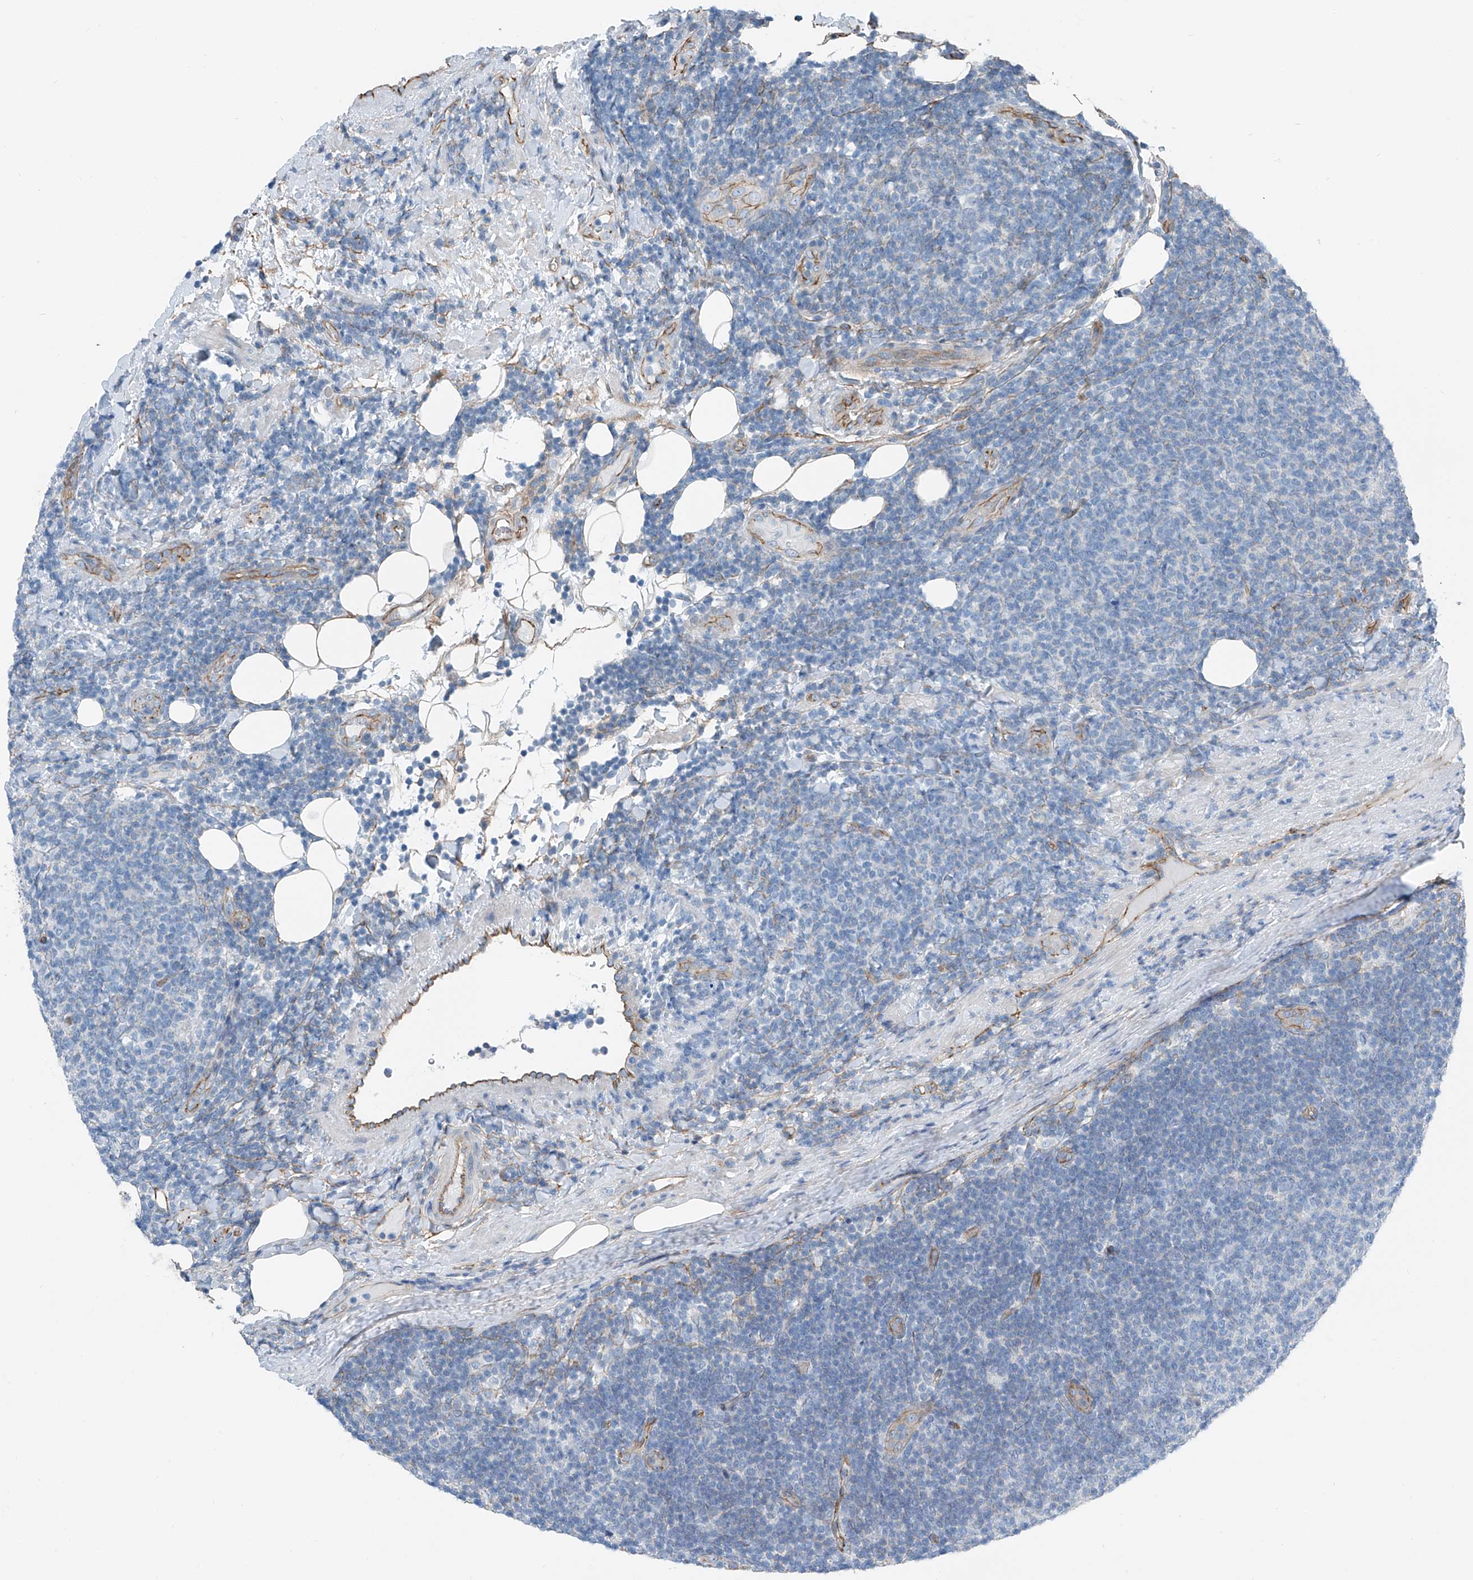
{"staining": {"intensity": "negative", "quantity": "none", "location": "none"}, "tissue": "lymphoma", "cell_type": "Tumor cells", "image_type": "cancer", "snomed": [{"axis": "morphology", "description": "Malignant lymphoma, non-Hodgkin's type, Low grade"}, {"axis": "topography", "description": "Lymph node"}], "caption": "This image is of malignant lymphoma, non-Hodgkin's type (low-grade) stained with immunohistochemistry (IHC) to label a protein in brown with the nuclei are counter-stained blue. There is no expression in tumor cells. Nuclei are stained in blue.", "gene": "THEMIS2", "patient": {"sex": "male", "age": 66}}